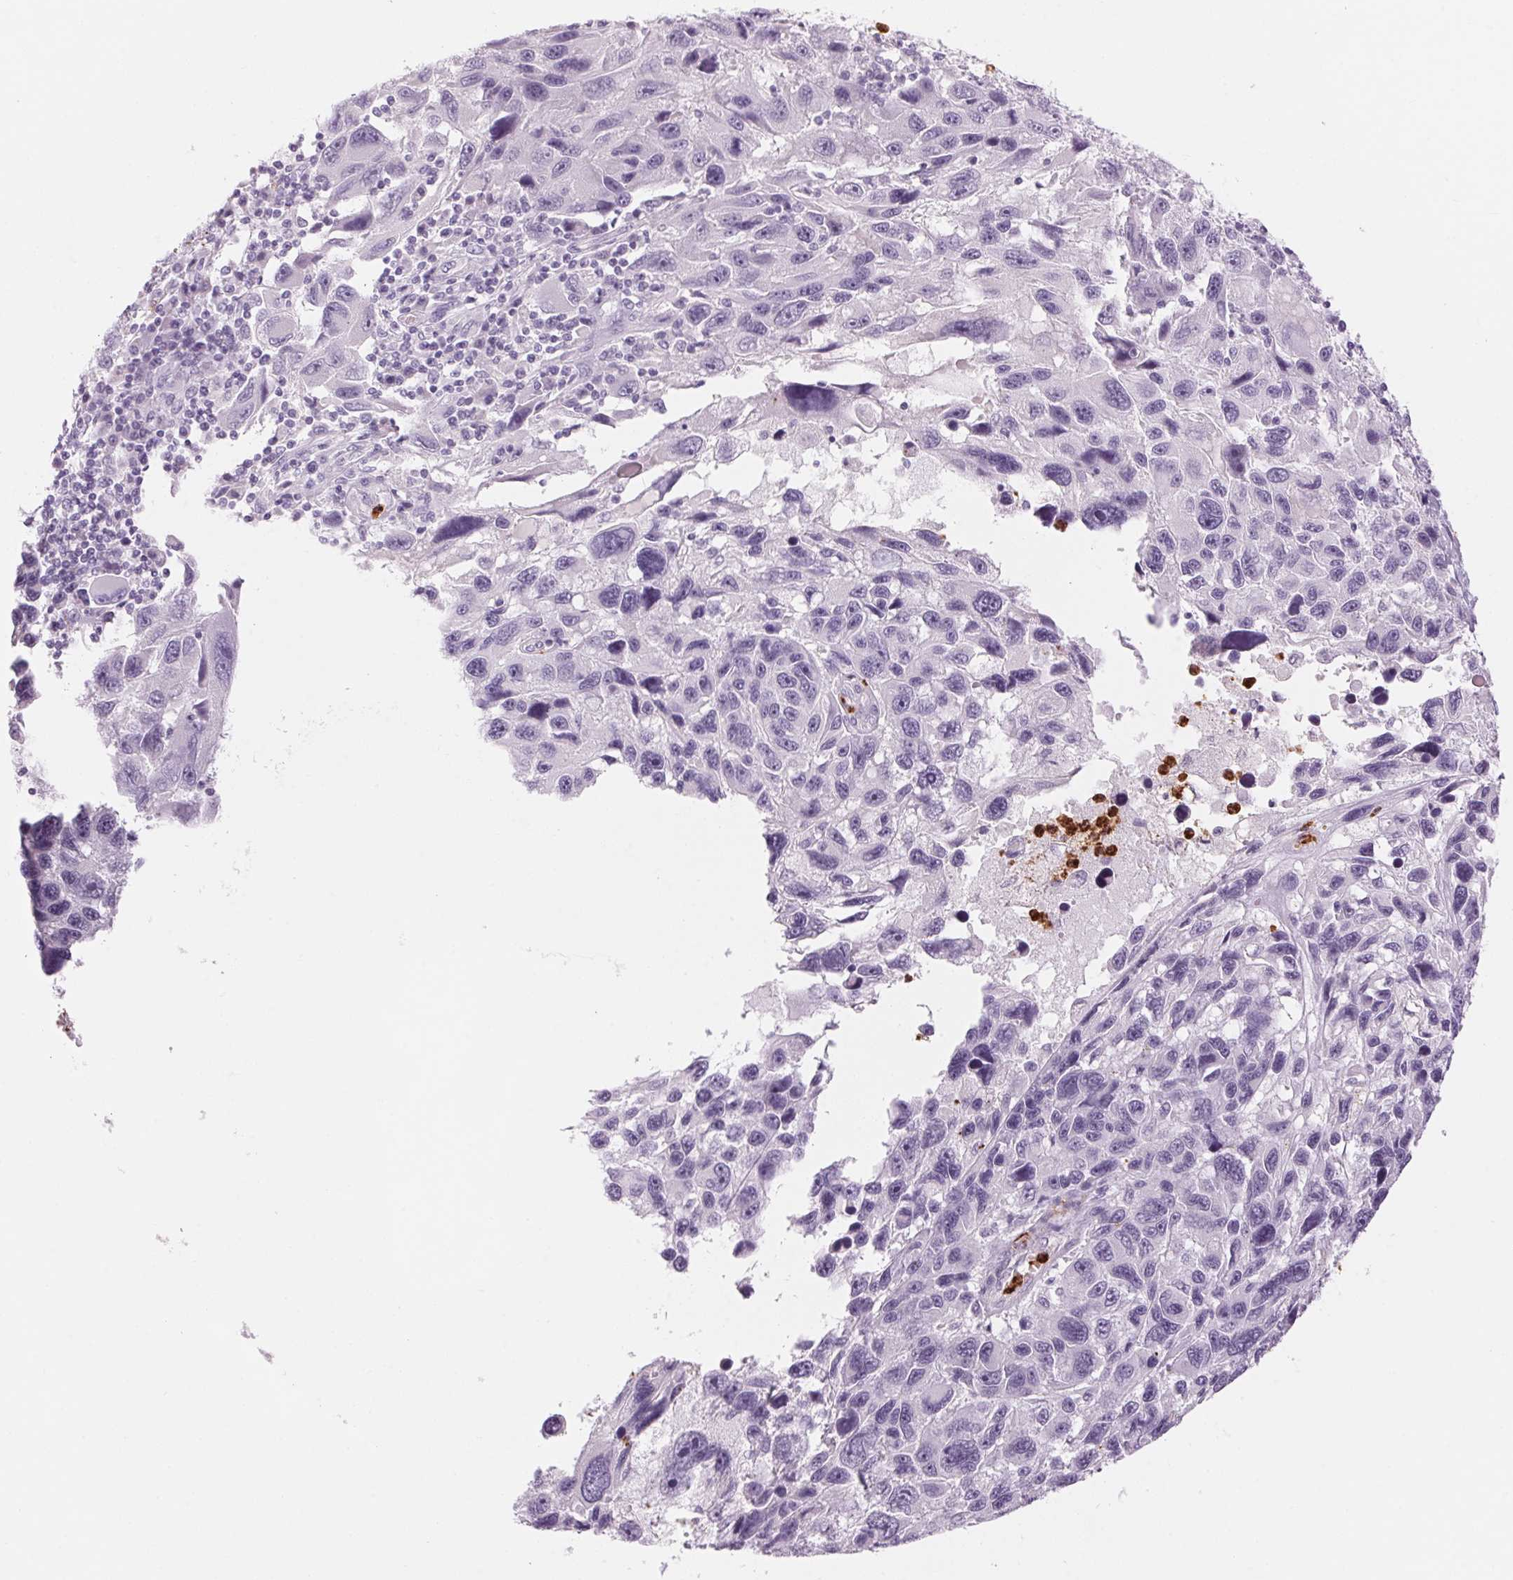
{"staining": {"intensity": "negative", "quantity": "none", "location": "none"}, "tissue": "melanoma", "cell_type": "Tumor cells", "image_type": "cancer", "snomed": [{"axis": "morphology", "description": "Malignant melanoma, NOS"}, {"axis": "topography", "description": "Skin"}], "caption": "Tumor cells are negative for protein expression in human malignant melanoma.", "gene": "KLK7", "patient": {"sex": "male", "age": 53}}